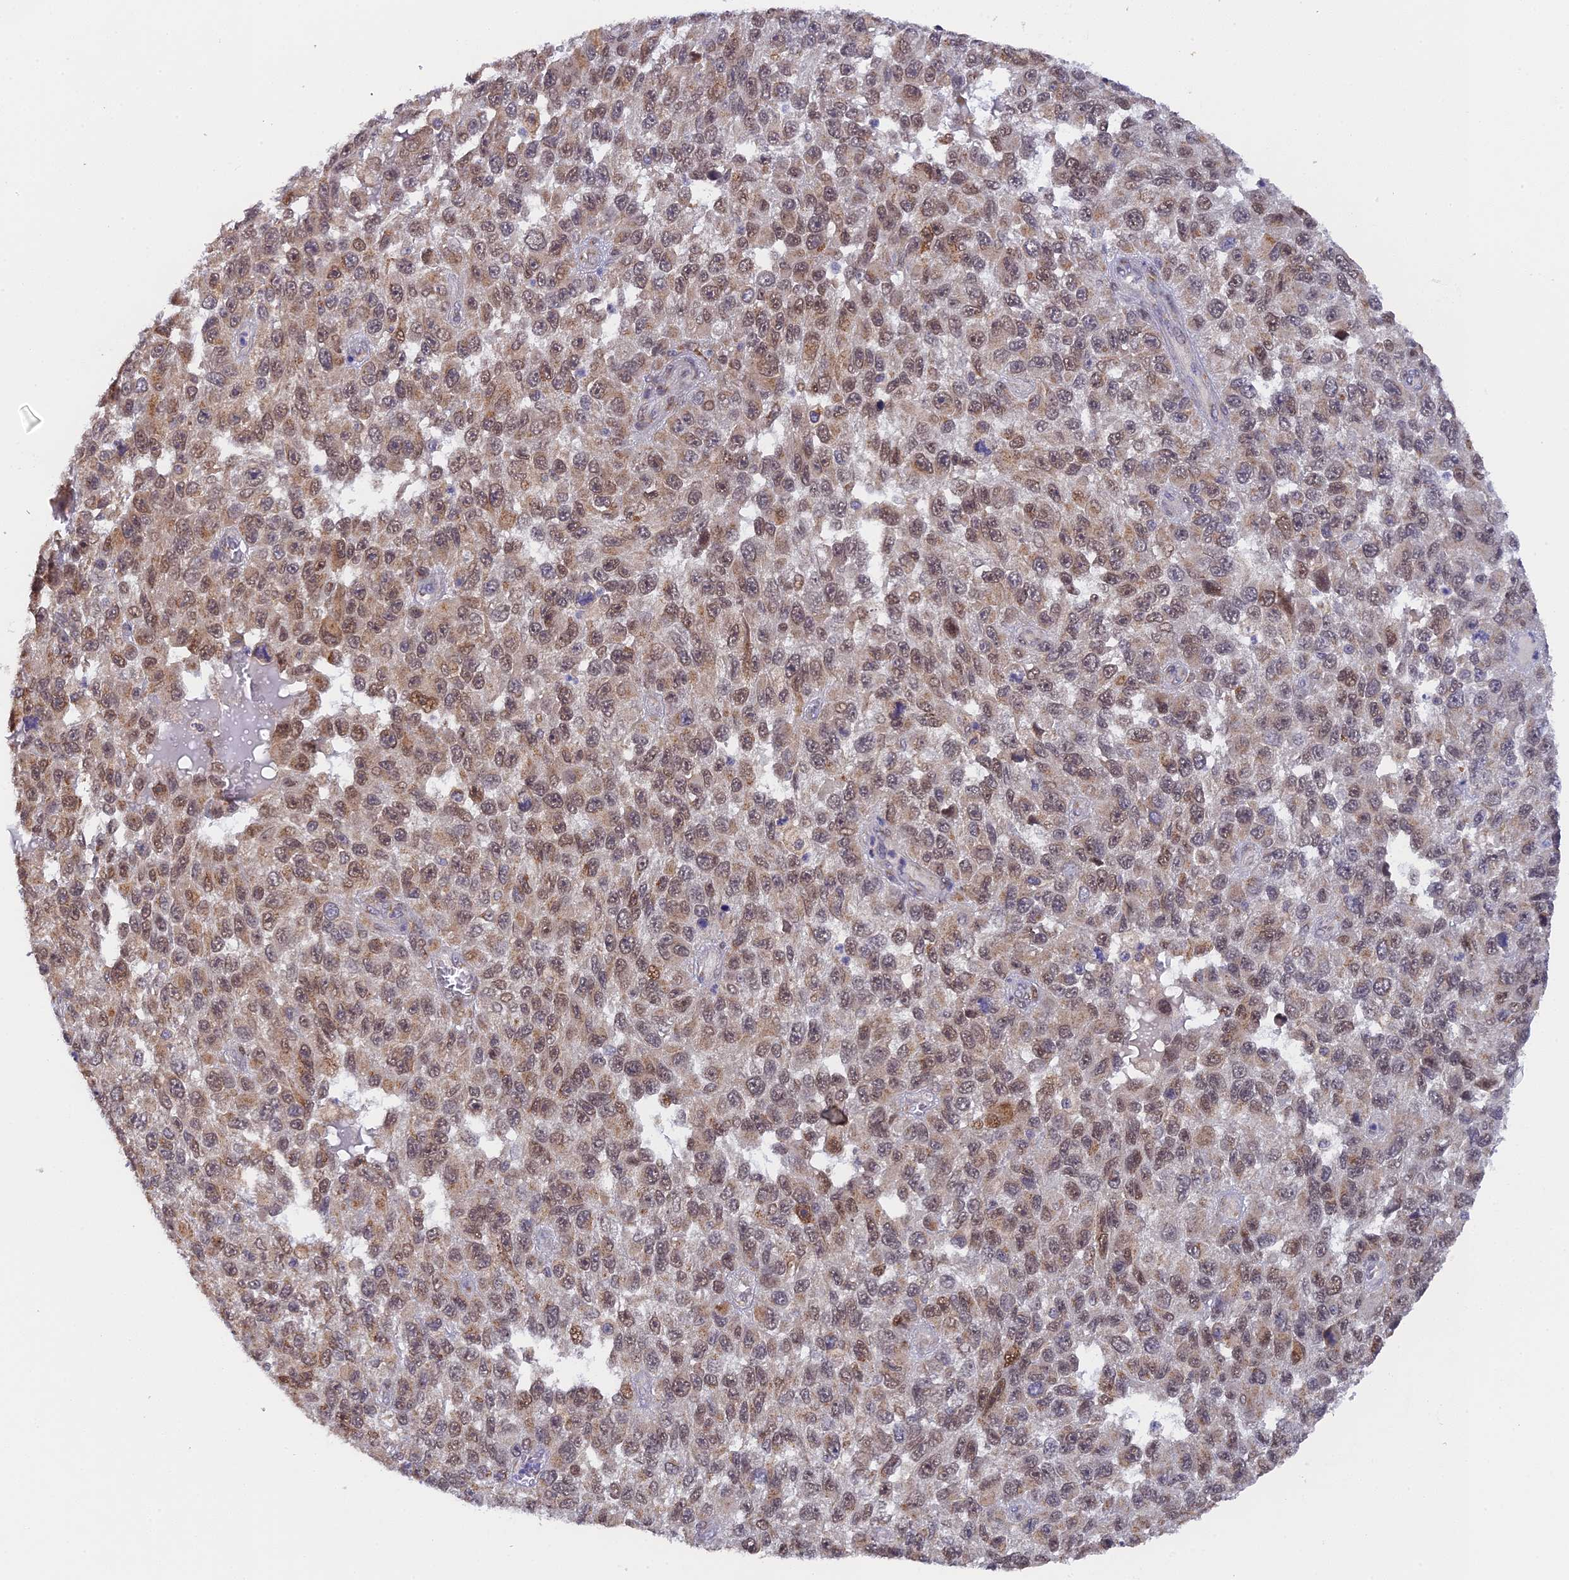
{"staining": {"intensity": "moderate", "quantity": ">75%", "location": "nuclear"}, "tissue": "melanoma", "cell_type": "Tumor cells", "image_type": "cancer", "snomed": [{"axis": "morphology", "description": "Normal tissue, NOS"}, {"axis": "morphology", "description": "Malignant melanoma, NOS"}, {"axis": "topography", "description": "Skin"}], "caption": "This photomicrograph reveals immunohistochemistry staining of melanoma, with medium moderate nuclear expression in approximately >75% of tumor cells.", "gene": "SNX17", "patient": {"sex": "female", "age": 96}}